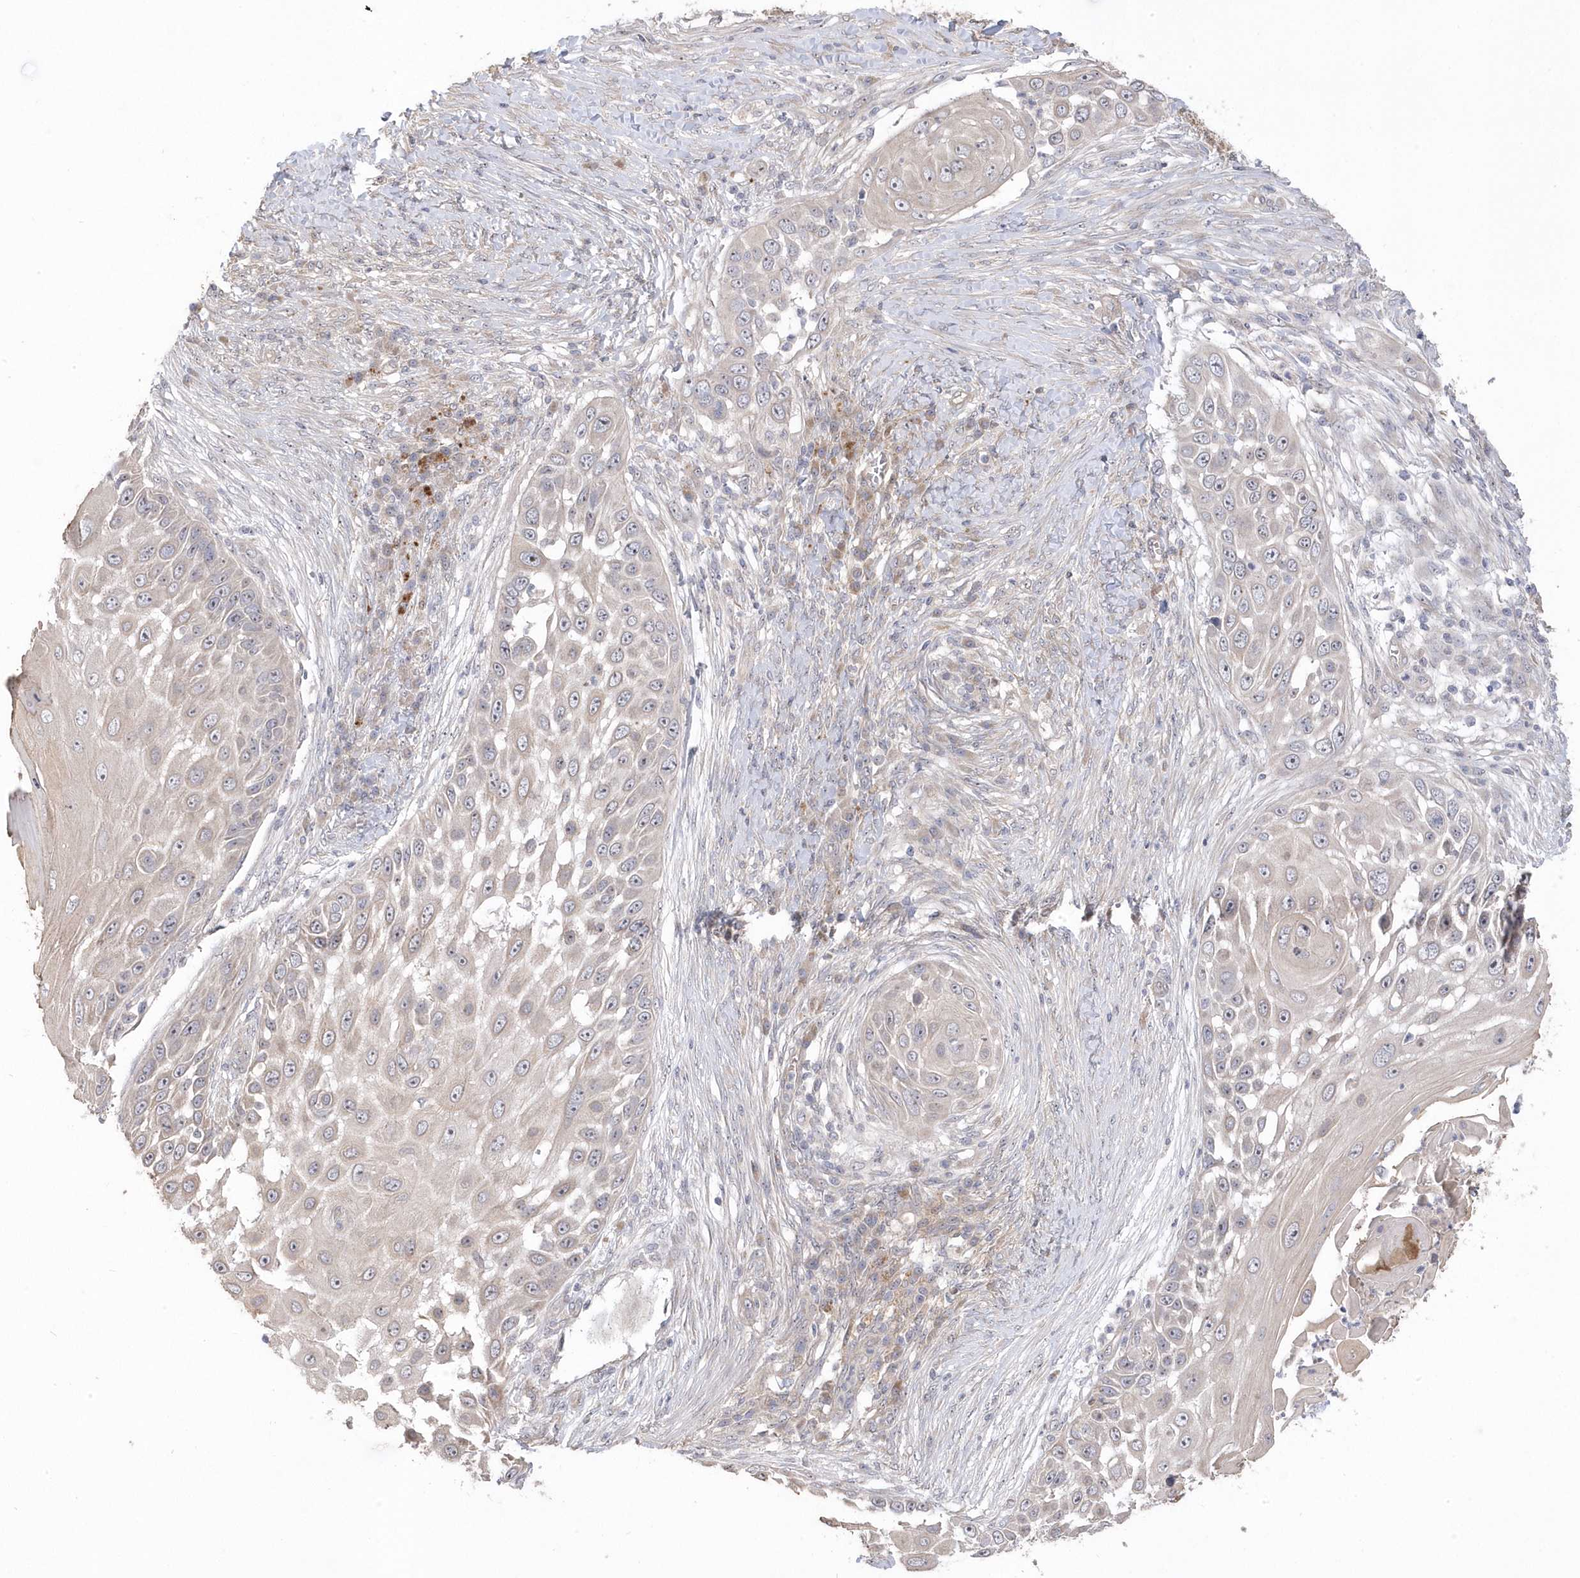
{"staining": {"intensity": "moderate", "quantity": "<25%", "location": "cytoplasmic/membranous"}, "tissue": "skin cancer", "cell_type": "Tumor cells", "image_type": "cancer", "snomed": [{"axis": "morphology", "description": "Squamous cell carcinoma, NOS"}, {"axis": "topography", "description": "Skin"}], "caption": "A histopathology image of human squamous cell carcinoma (skin) stained for a protein reveals moderate cytoplasmic/membranous brown staining in tumor cells.", "gene": "GTPBP6", "patient": {"sex": "female", "age": 44}}